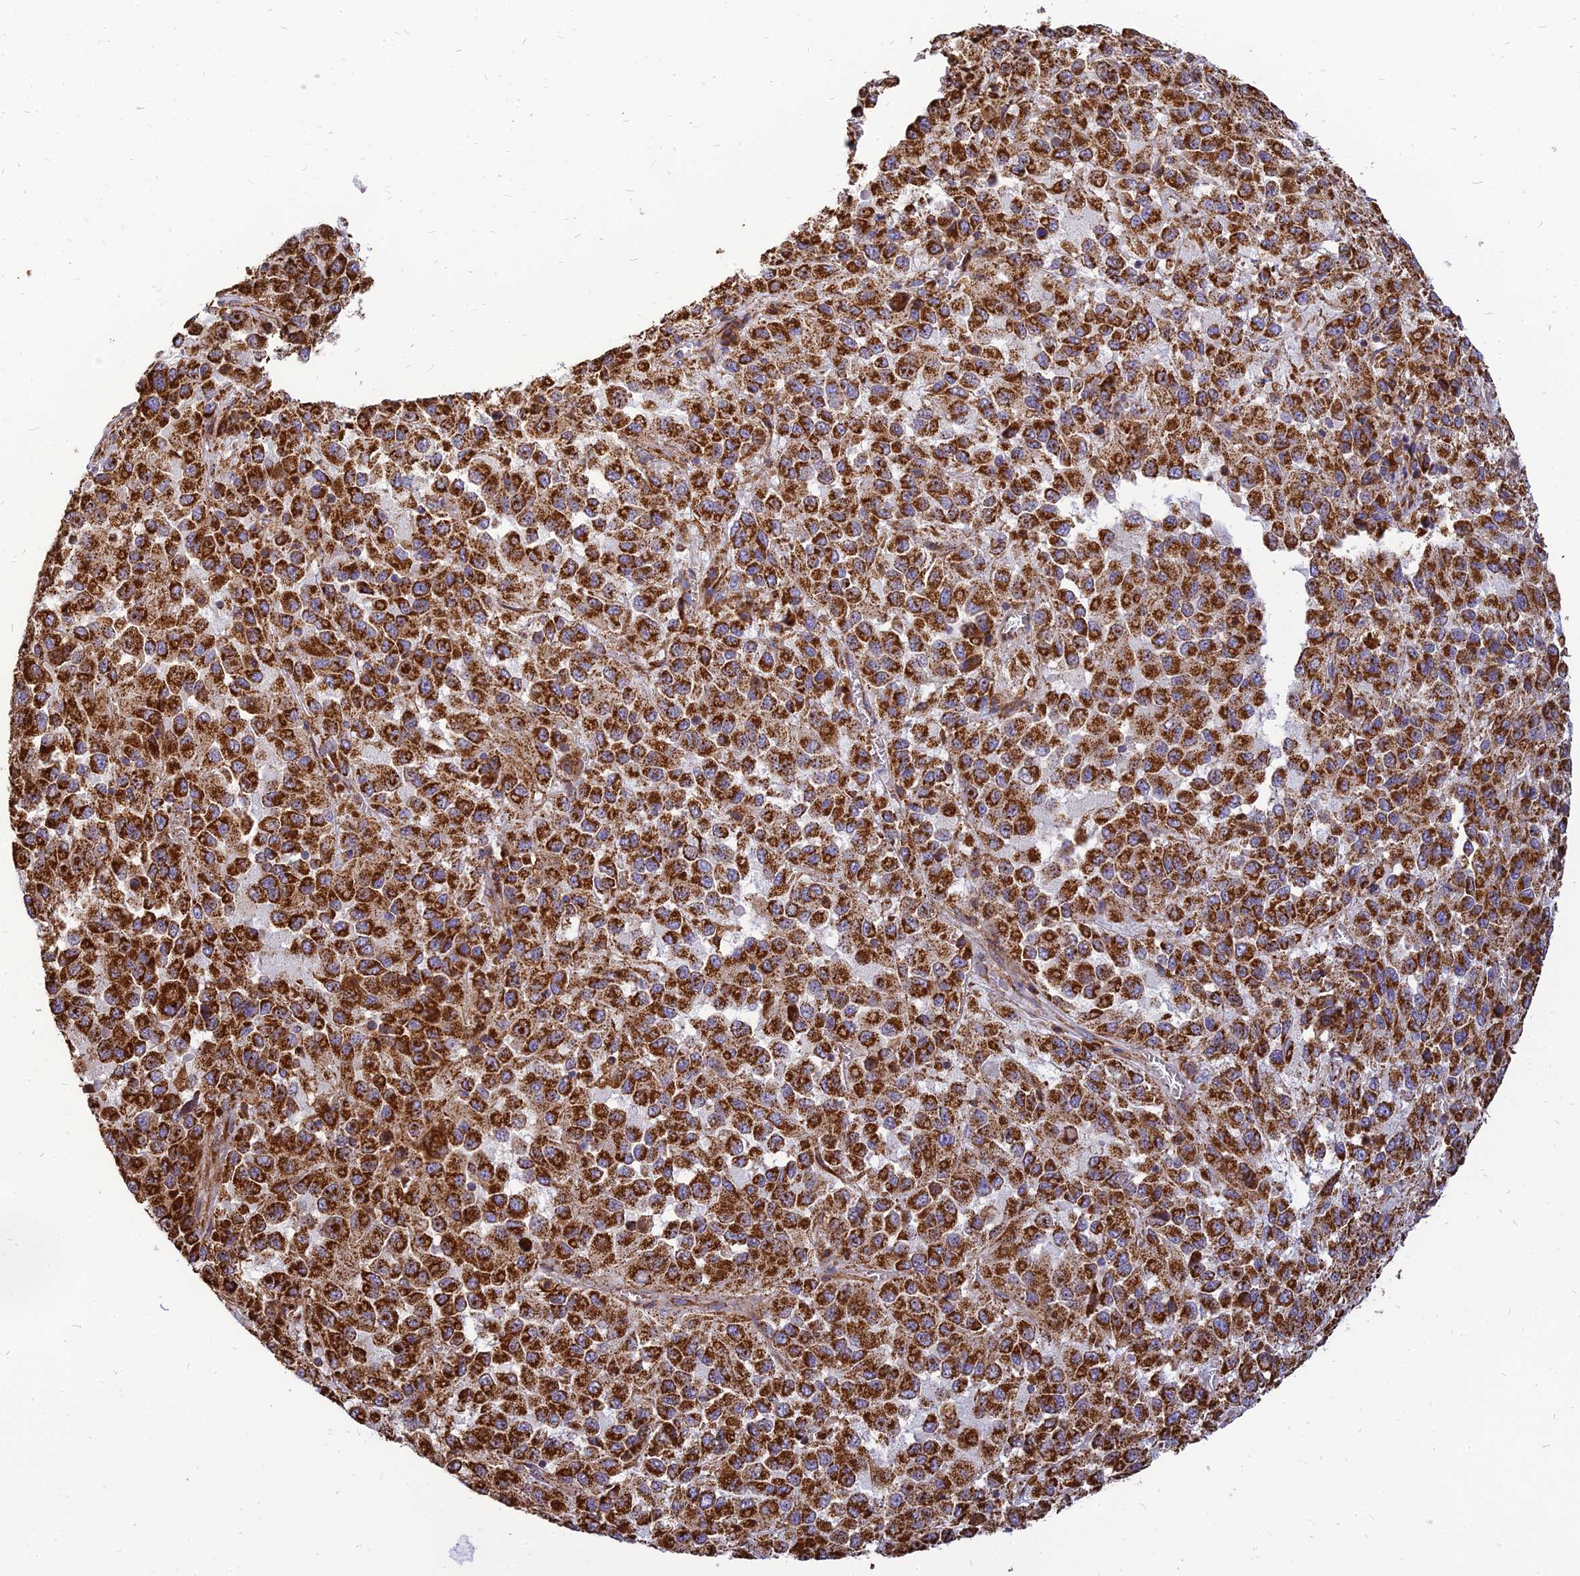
{"staining": {"intensity": "strong", "quantity": ">75%", "location": "cytoplasmic/membranous"}, "tissue": "melanoma", "cell_type": "Tumor cells", "image_type": "cancer", "snomed": [{"axis": "morphology", "description": "Malignant melanoma, Metastatic site"}, {"axis": "topography", "description": "Lung"}], "caption": "IHC image of neoplastic tissue: melanoma stained using immunohistochemistry exhibits high levels of strong protein expression localized specifically in the cytoplasmic/membranous of tumor cells, appearing as a cytoplasmic/membranous brown color.", "gene": "THUMPD2", "patient": {"sex": "male", "age": 64}}